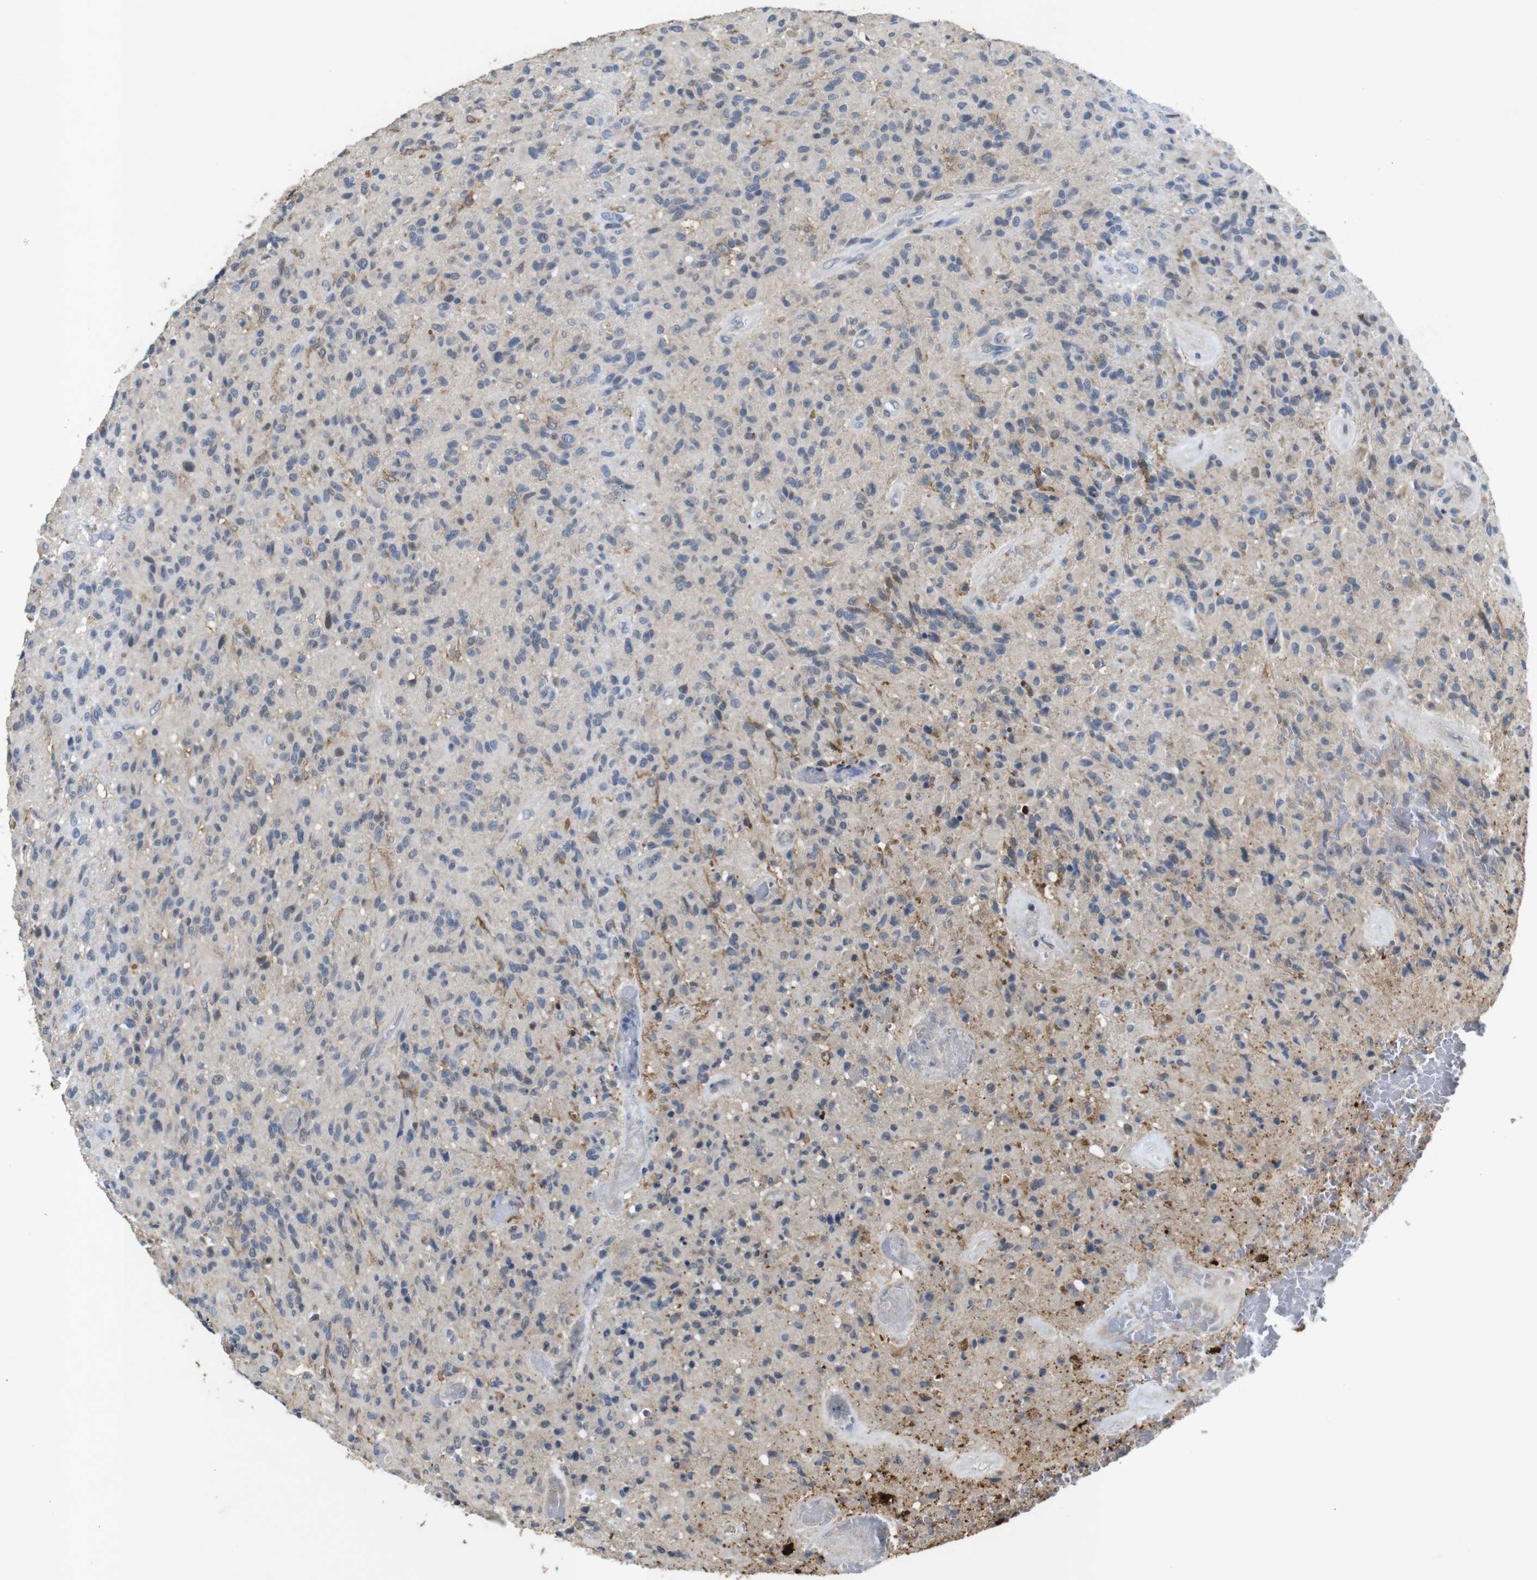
{"staining": {"intensity": "negative", "quantity": "none", "location": "none"}, "tissue": "glioma", "cell_type": "Tumor cells", "image_type": "cancer", "snomed": [{"axis": "morphology", "description": "Glioma, malignant, High grade"}, {"axis": "topography", "description": "Brain"}], "caption": "Immunohistochemistry (IHC) of human high-grade glioma (malignant) demonstrates no positivity in tumor cells.", "gene": "MAGI2", "patient": {"sex": "male", "age": 71}}